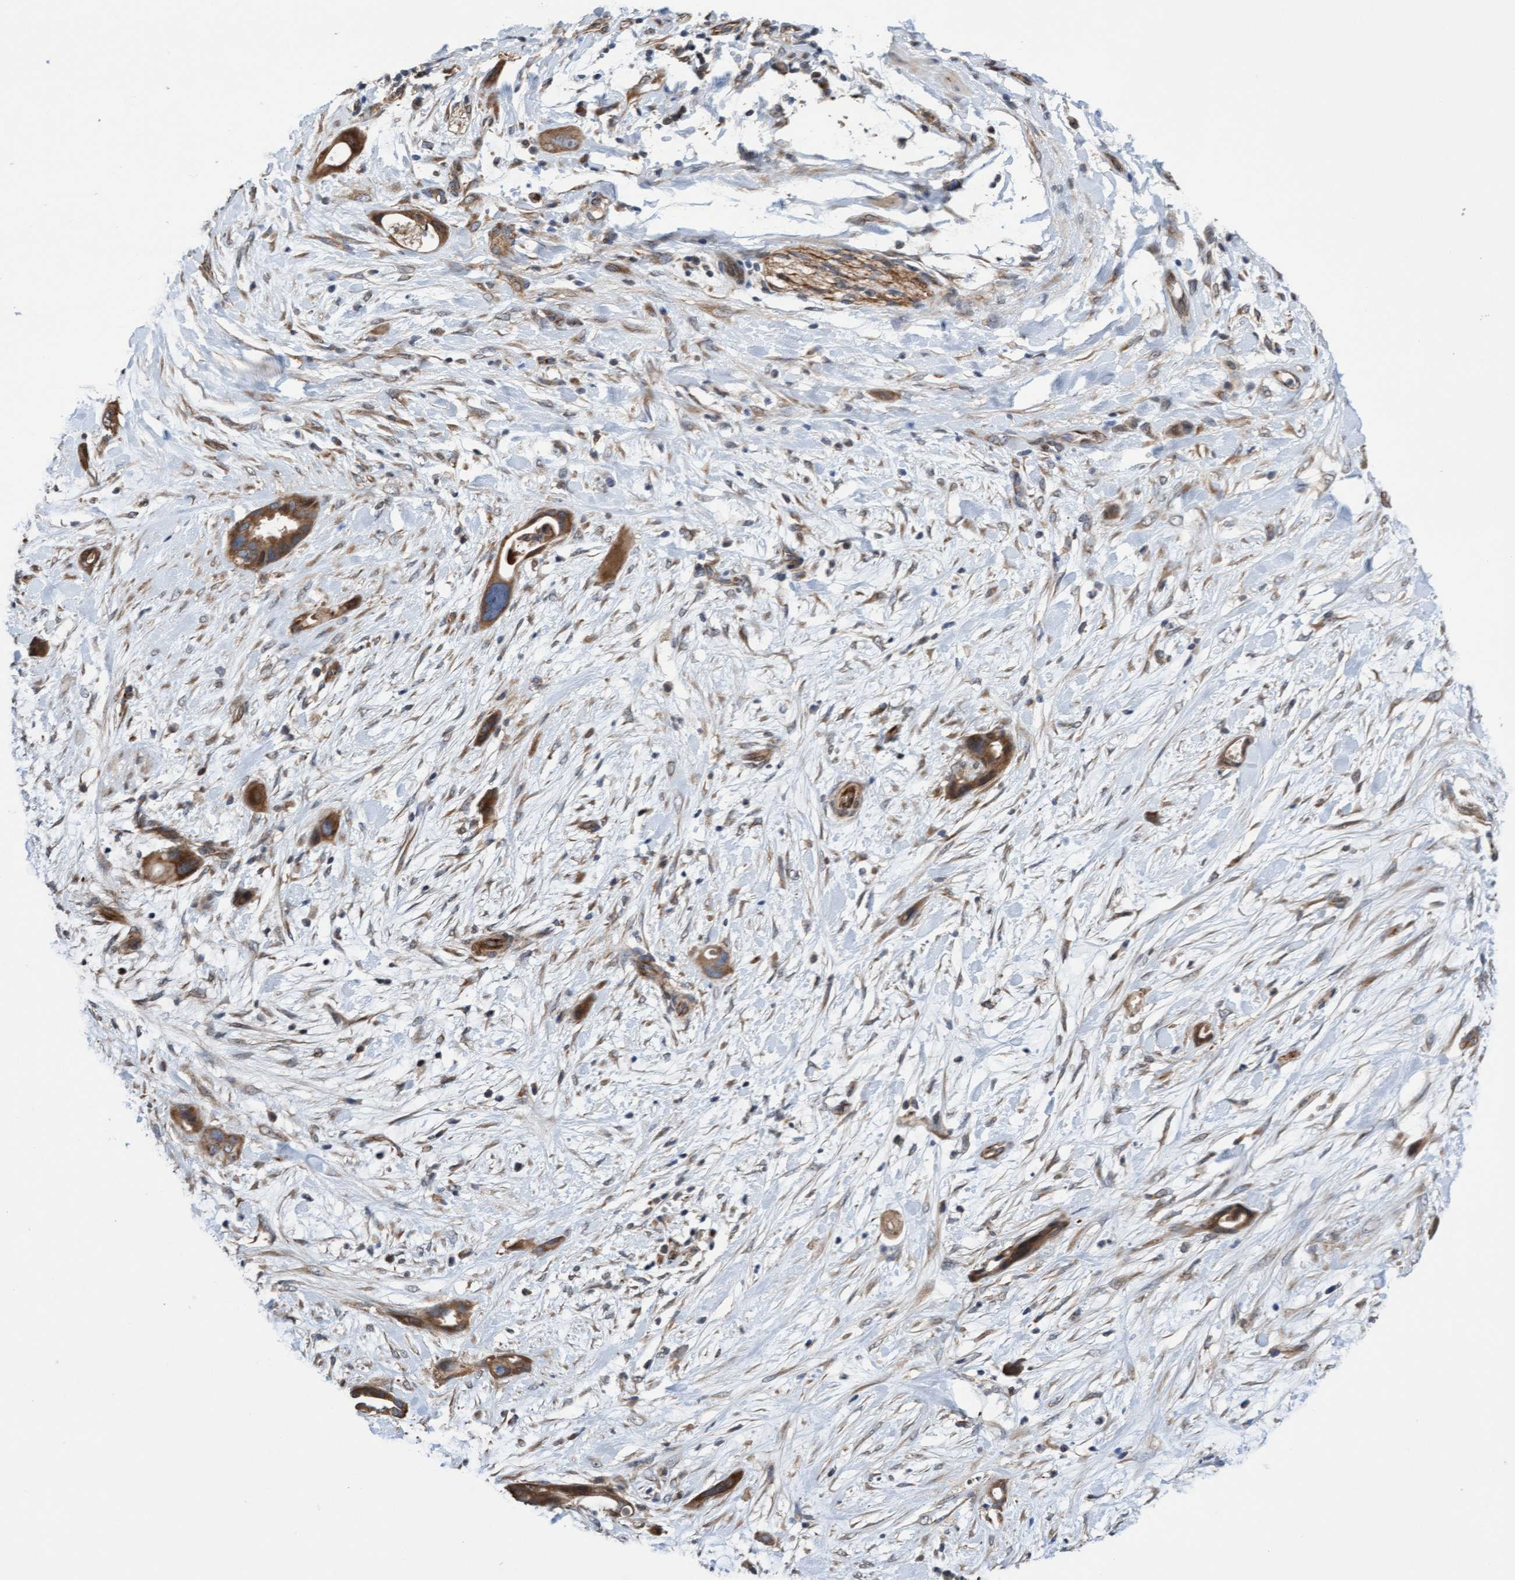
{"staining": {"intensity": "moderate", "quantity": ">75%", "location": "cytoplasmic/membranous"}, "tissue": "pancreatic cancer", "cell_type": "Tumor cells", "image_type": "cancer", "snomed": [{"axis": "morphology", "description": "Adenocarcinoma, NOS"}, {"axis": "topography", "description": "Pancreas"}], "caption": "Protein staining of pancreatic cancer (adenocarcinoma) tissue shows moderate cytoplasmic/membranous staining in approximately >75% of tumor cells. The staining was performed using DAB to visualize the protein expression in brown, while the nuclei were stained in blue with hematoxylin (Magnification: 20x).", "gene": "ITFG1", "patient": {"sex": "male", "age": 59}}